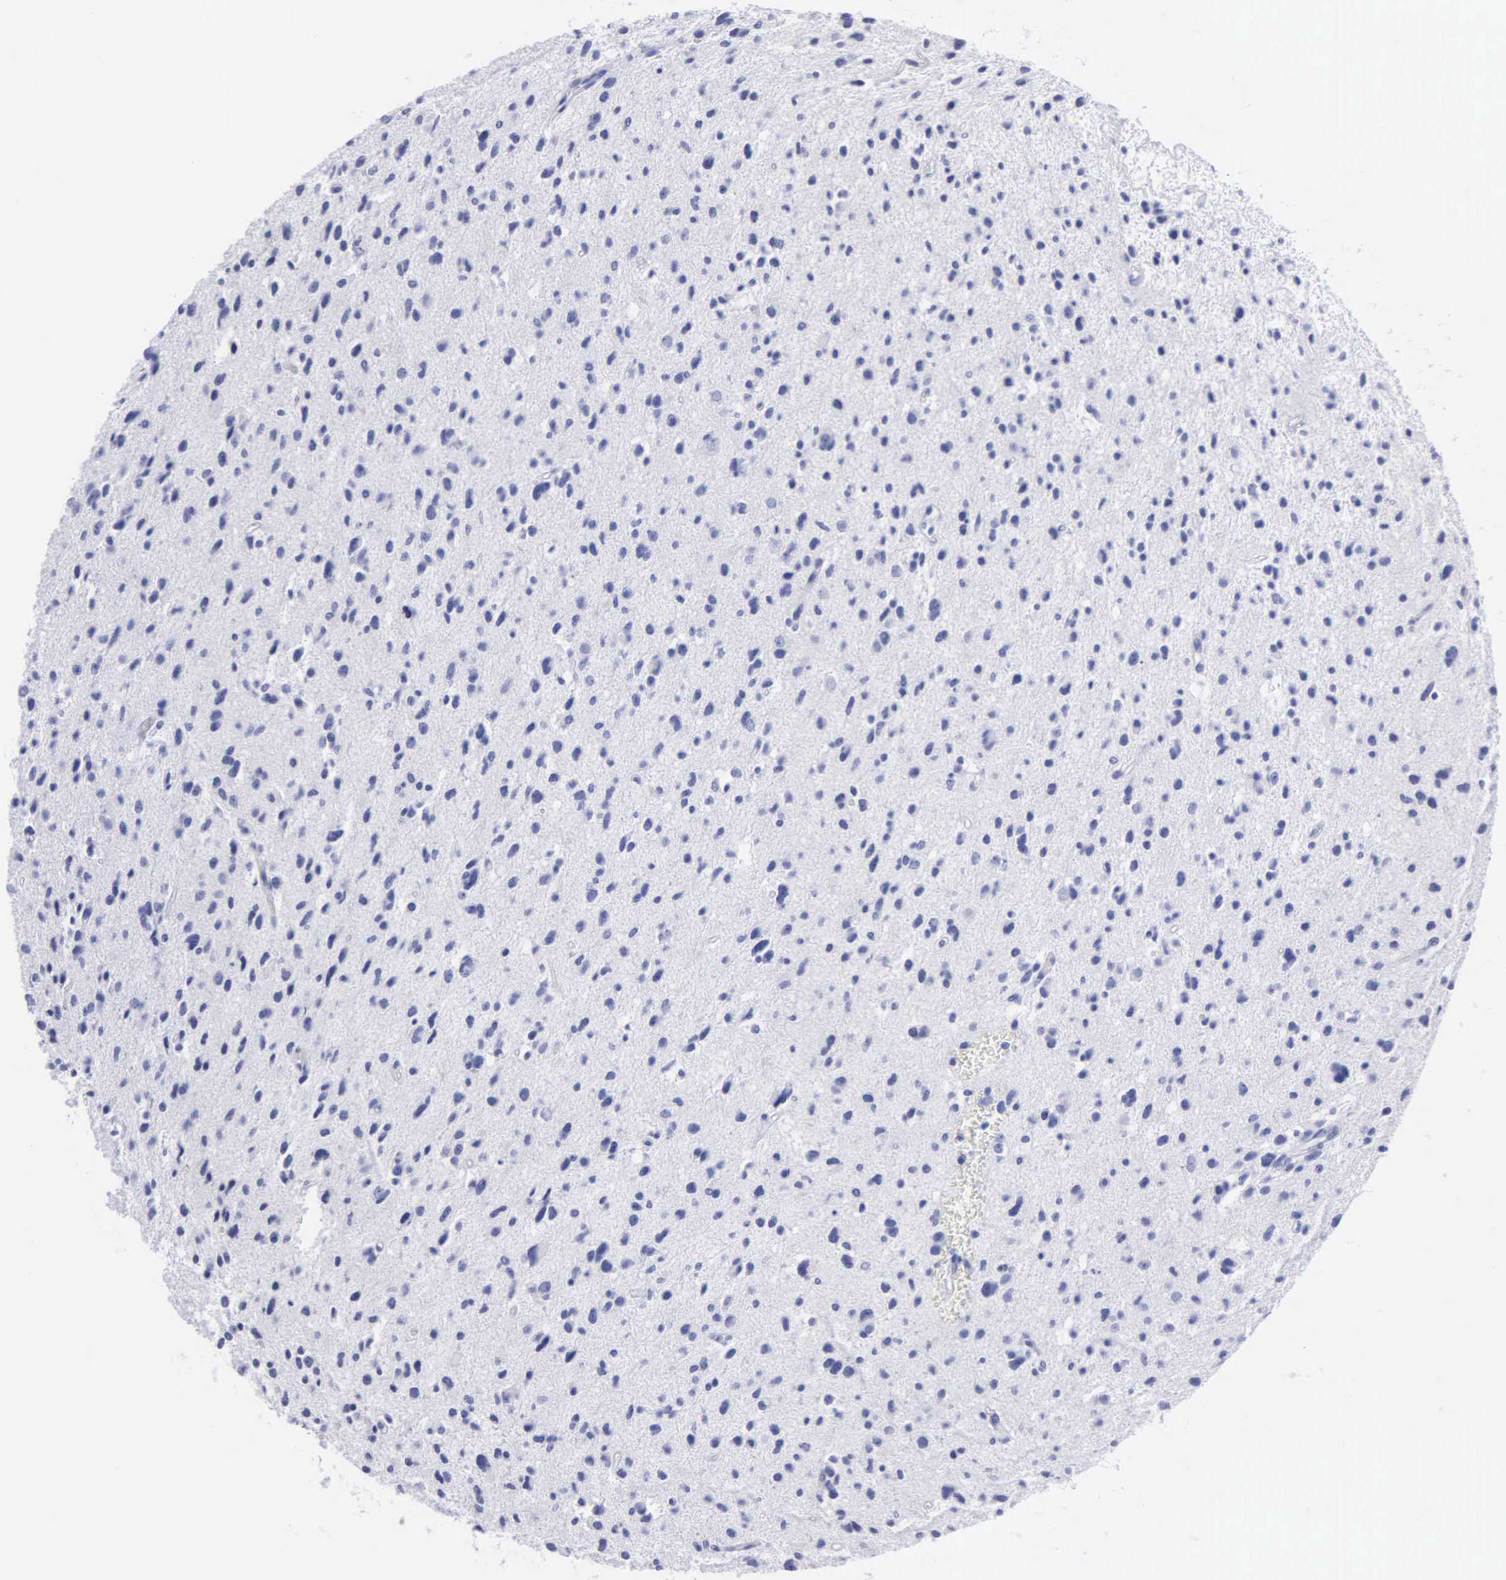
{"staining": {"intensity": "negative", "quantity": "none", "location": "none"}, "tissue": "glioma", "cell_type": "Tumor cells", "image_type": "cancer", "snomed": [{"axis": "morphology", "description": "Glioma, malignant, Low grade"}, {"axis": "topography", "description": "Brain"}], "caption": "The photomicrograph shows no staining of tumor cells in glioma.", "gene": "CYP19A1", "patient": {"sex": "female", "age": 46}}